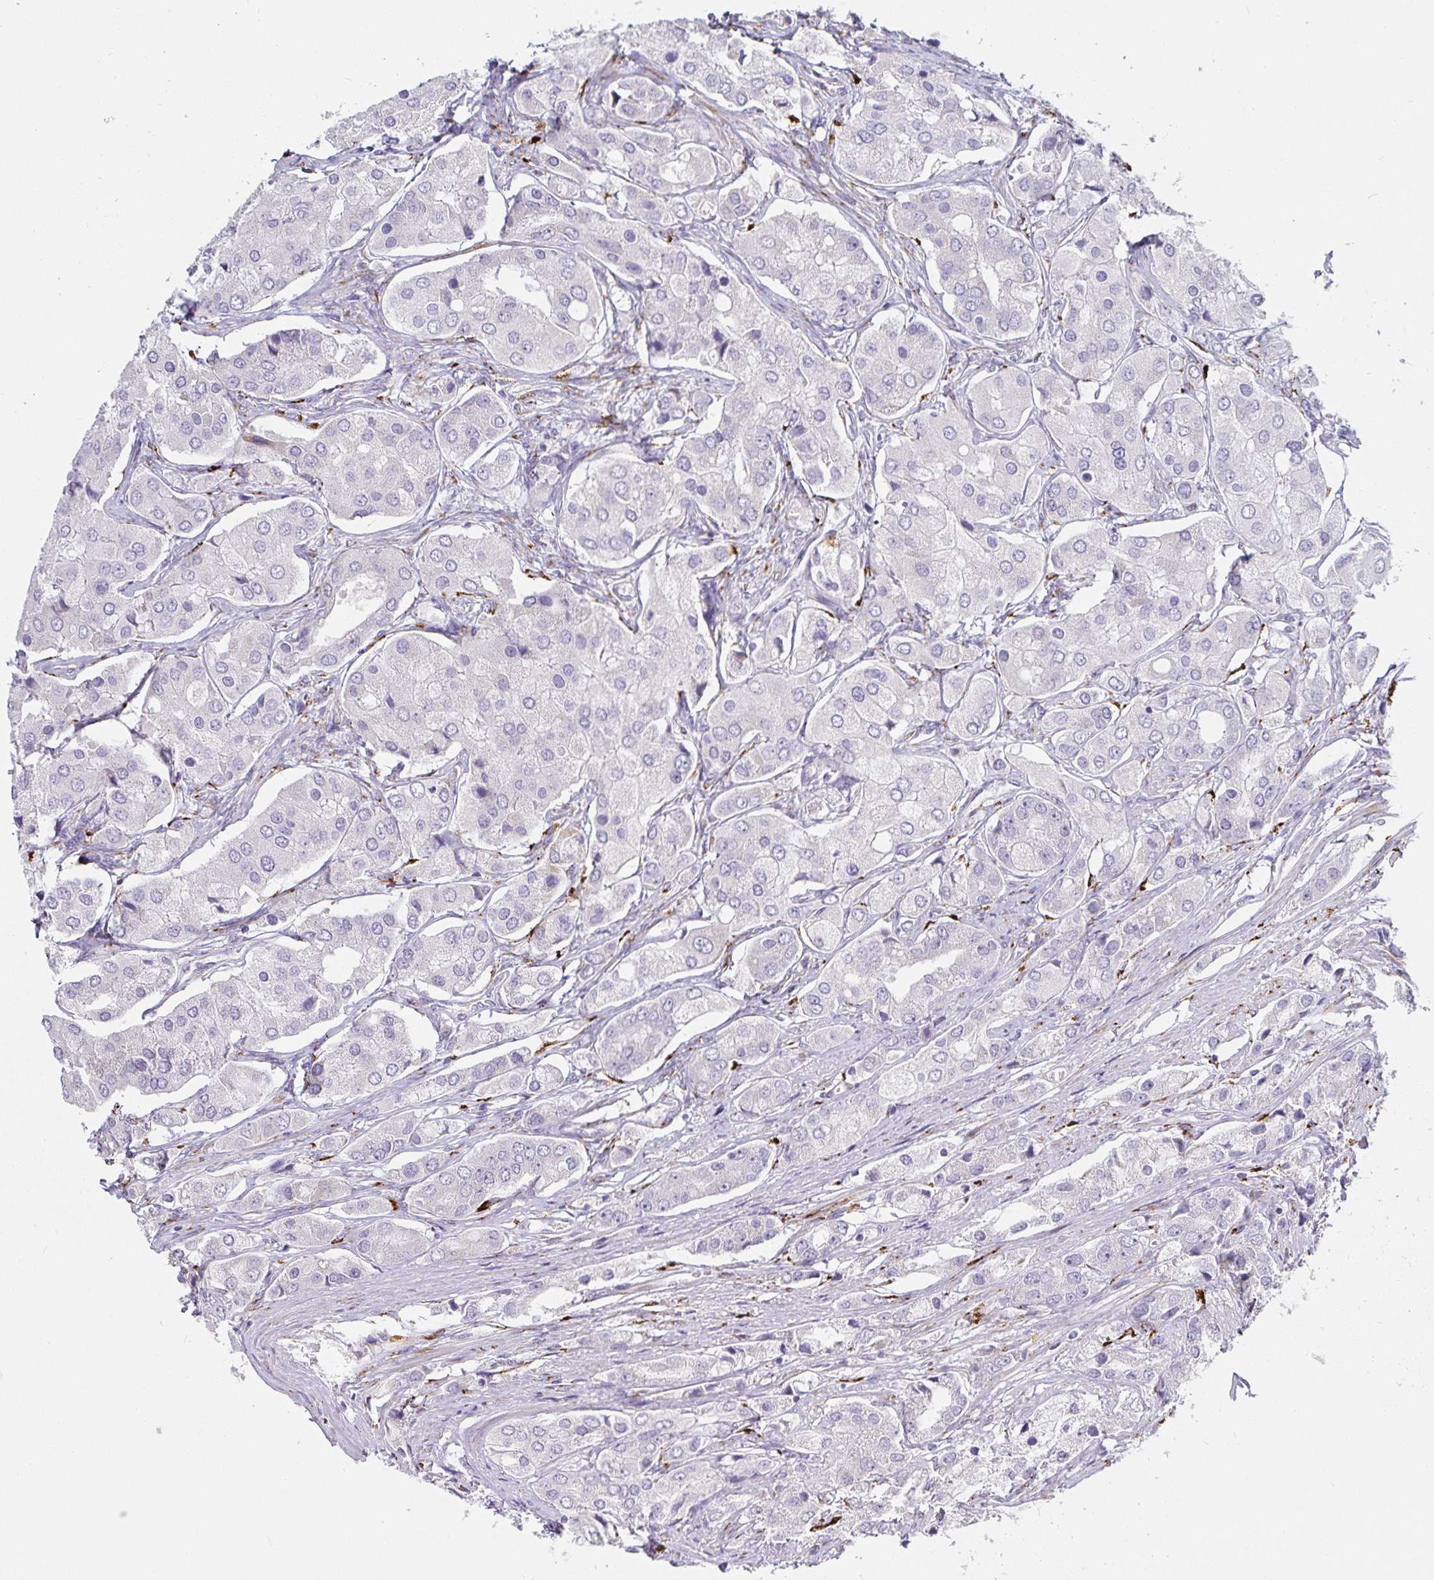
{"staining": {"intensity": "negative", "quantity": "none", "location": "none"}, "tissue": "prostate cancer", "cell_type": "Tumor cells", "image_type": "cancer", "snomed": [{"axis": "morphology", "description": "Adenocarcinoma, Low grade"}, {"axis": "topography", "description": "Prostate"}], "caption": "The photomicrograph shows no significant positivity in tumor cells of adenocarcinoma (low-grade) (prostate).", "gene": "P4HA2", "patient": {"sex": "male", "age": 69}}